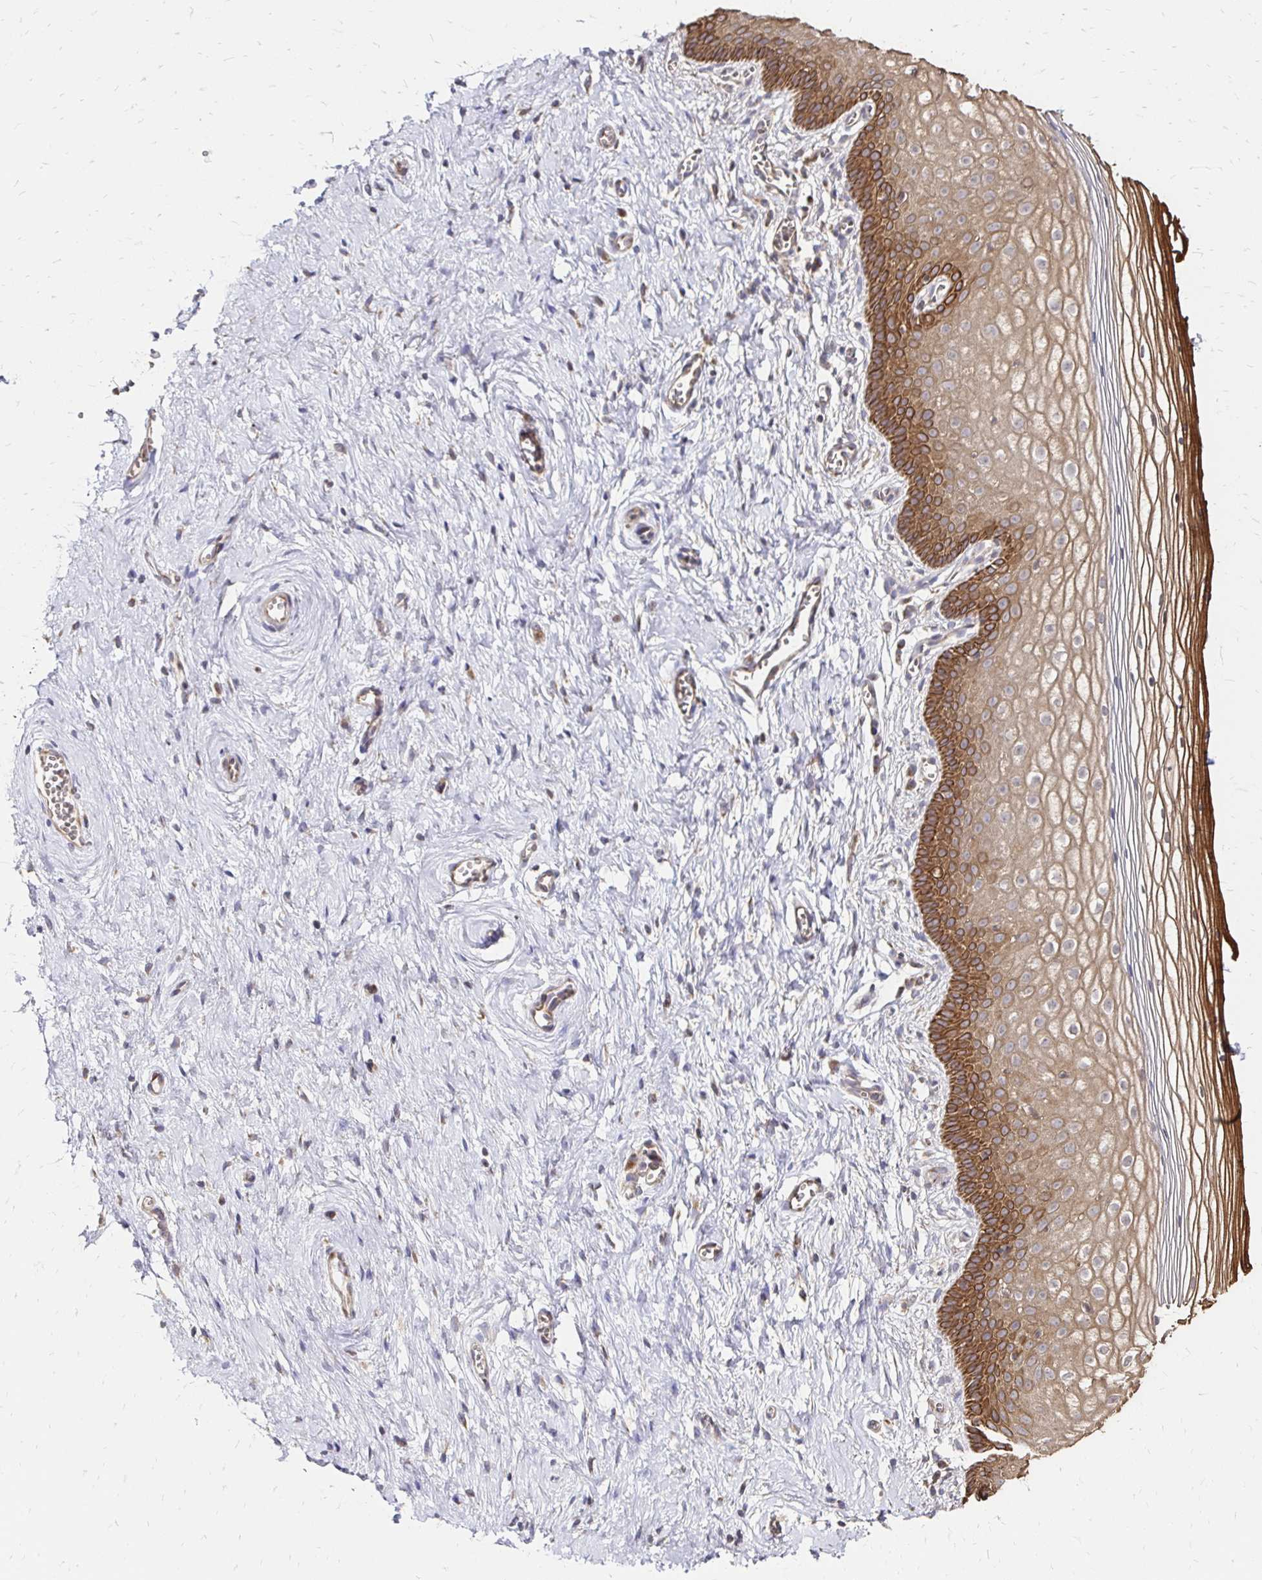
{"staining": {"intensity": "strong", "quantity": ">75%", "location": "cytoplasmic/membranous"}, "tissue": "vagina", "cell_type": "Squamous epithelial cells", "image_type": "normal", "snomed": [{"axis": "morphology", "description": "Normal tissue, NOS"}, {"axis": "topography", "description": "Vagina"}], "caption": "Unremarkable vagina exhibits strong cytoplasmic/membranous expression in about >75% of squamous epithelial cells.", "gene": "ZW10", "patient": {"sex": "female", "age": 56}}